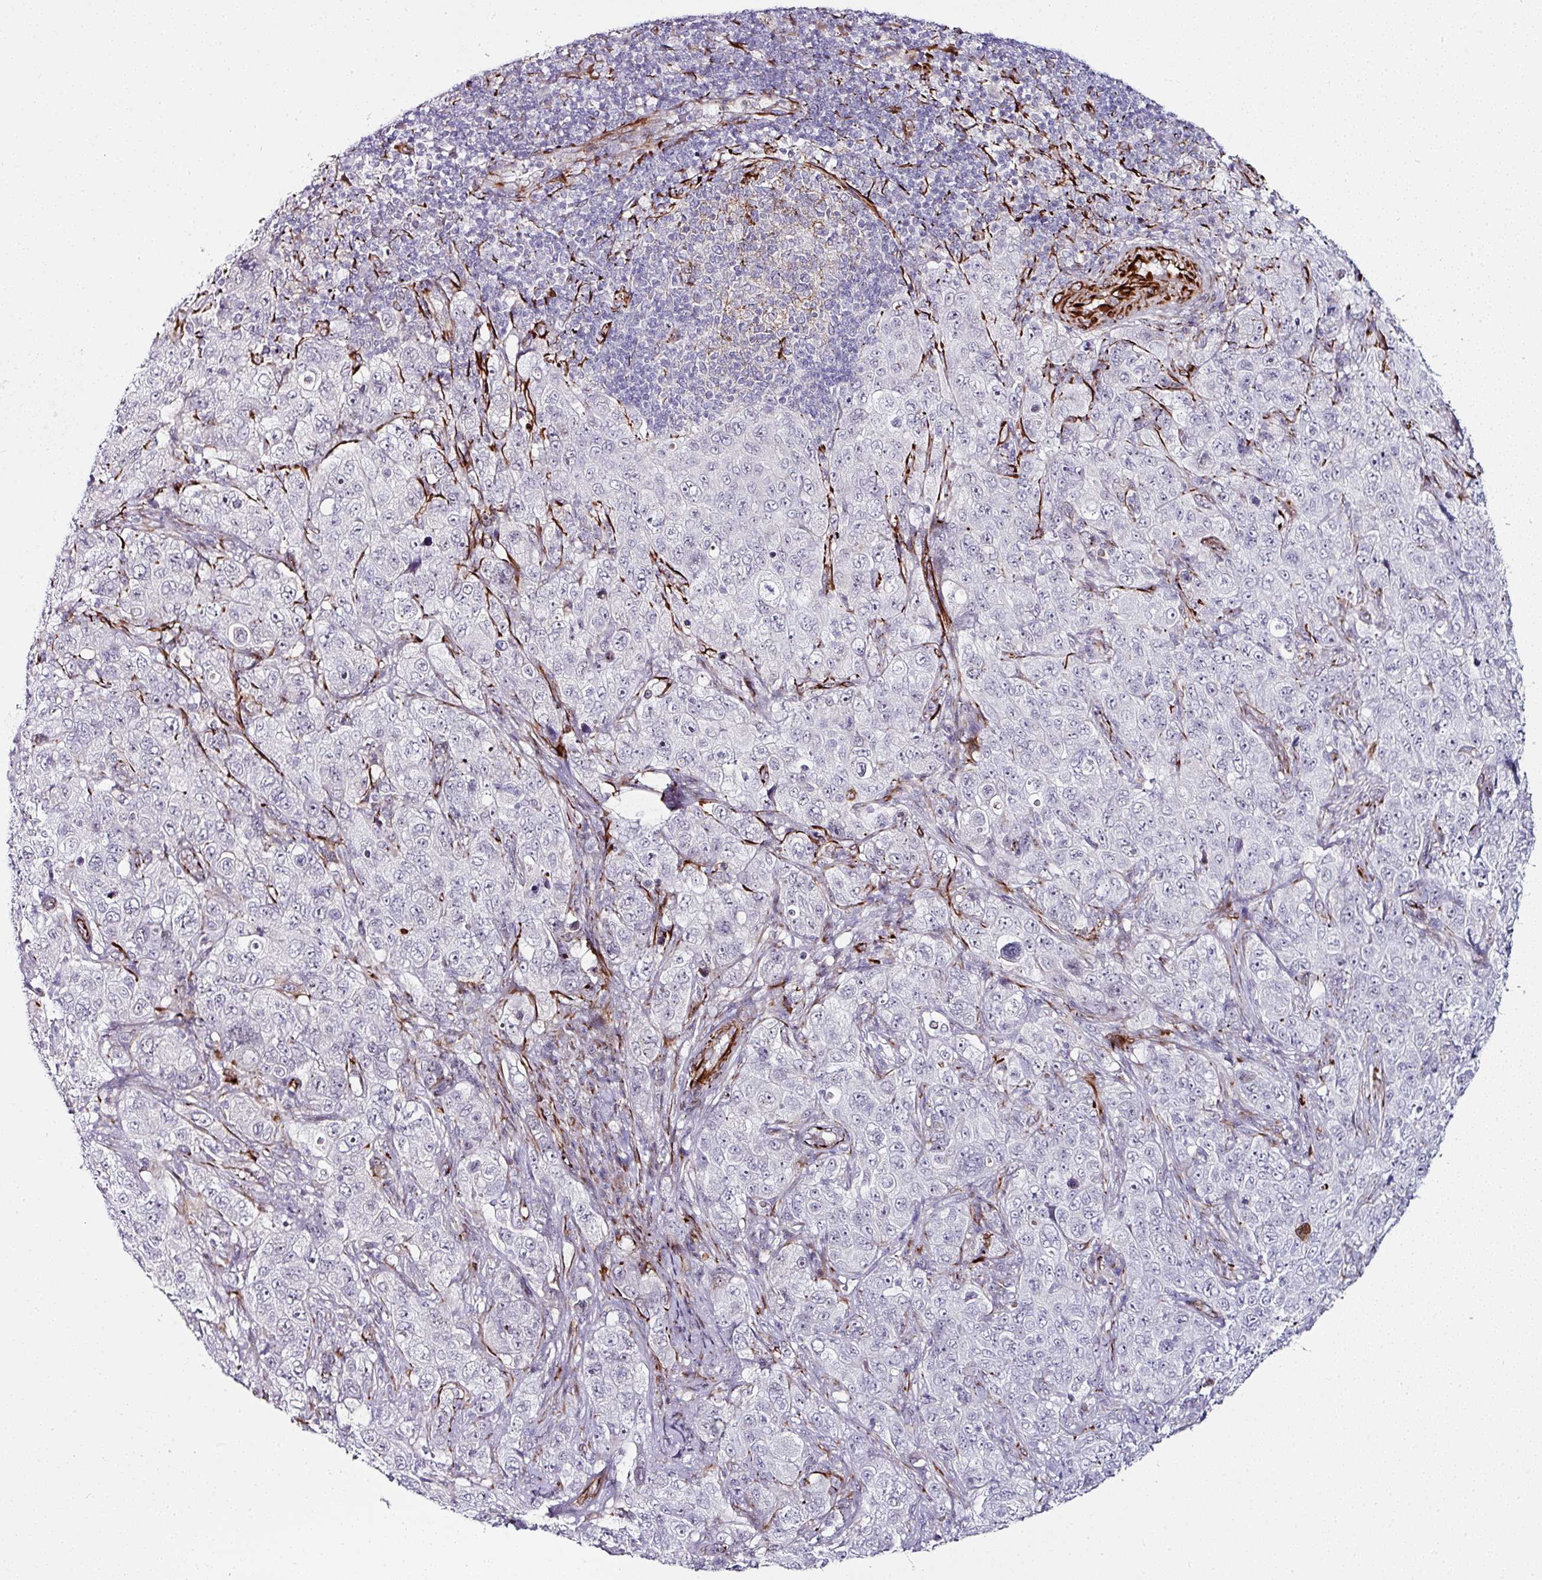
{"staining": {"intensity": "negative", "quantity": "none", "location": "none"}, "tissue": "pancreatic cancer", "cell_type": "Tumor cells", "image_type": "cancer", "snomed": [{"axis": "morphology", "description": "Adenocarcinoma, NOS"}, {"axis": "topography", "description": "Pancreas"}], "caption": "Immunohistochemical staining of adenocarcinoma (pancreatic) demonstrates no significant staining in tumor cells.", "gene": "TMPRSS9", "patient": {"sex": "male", "age": 68}}